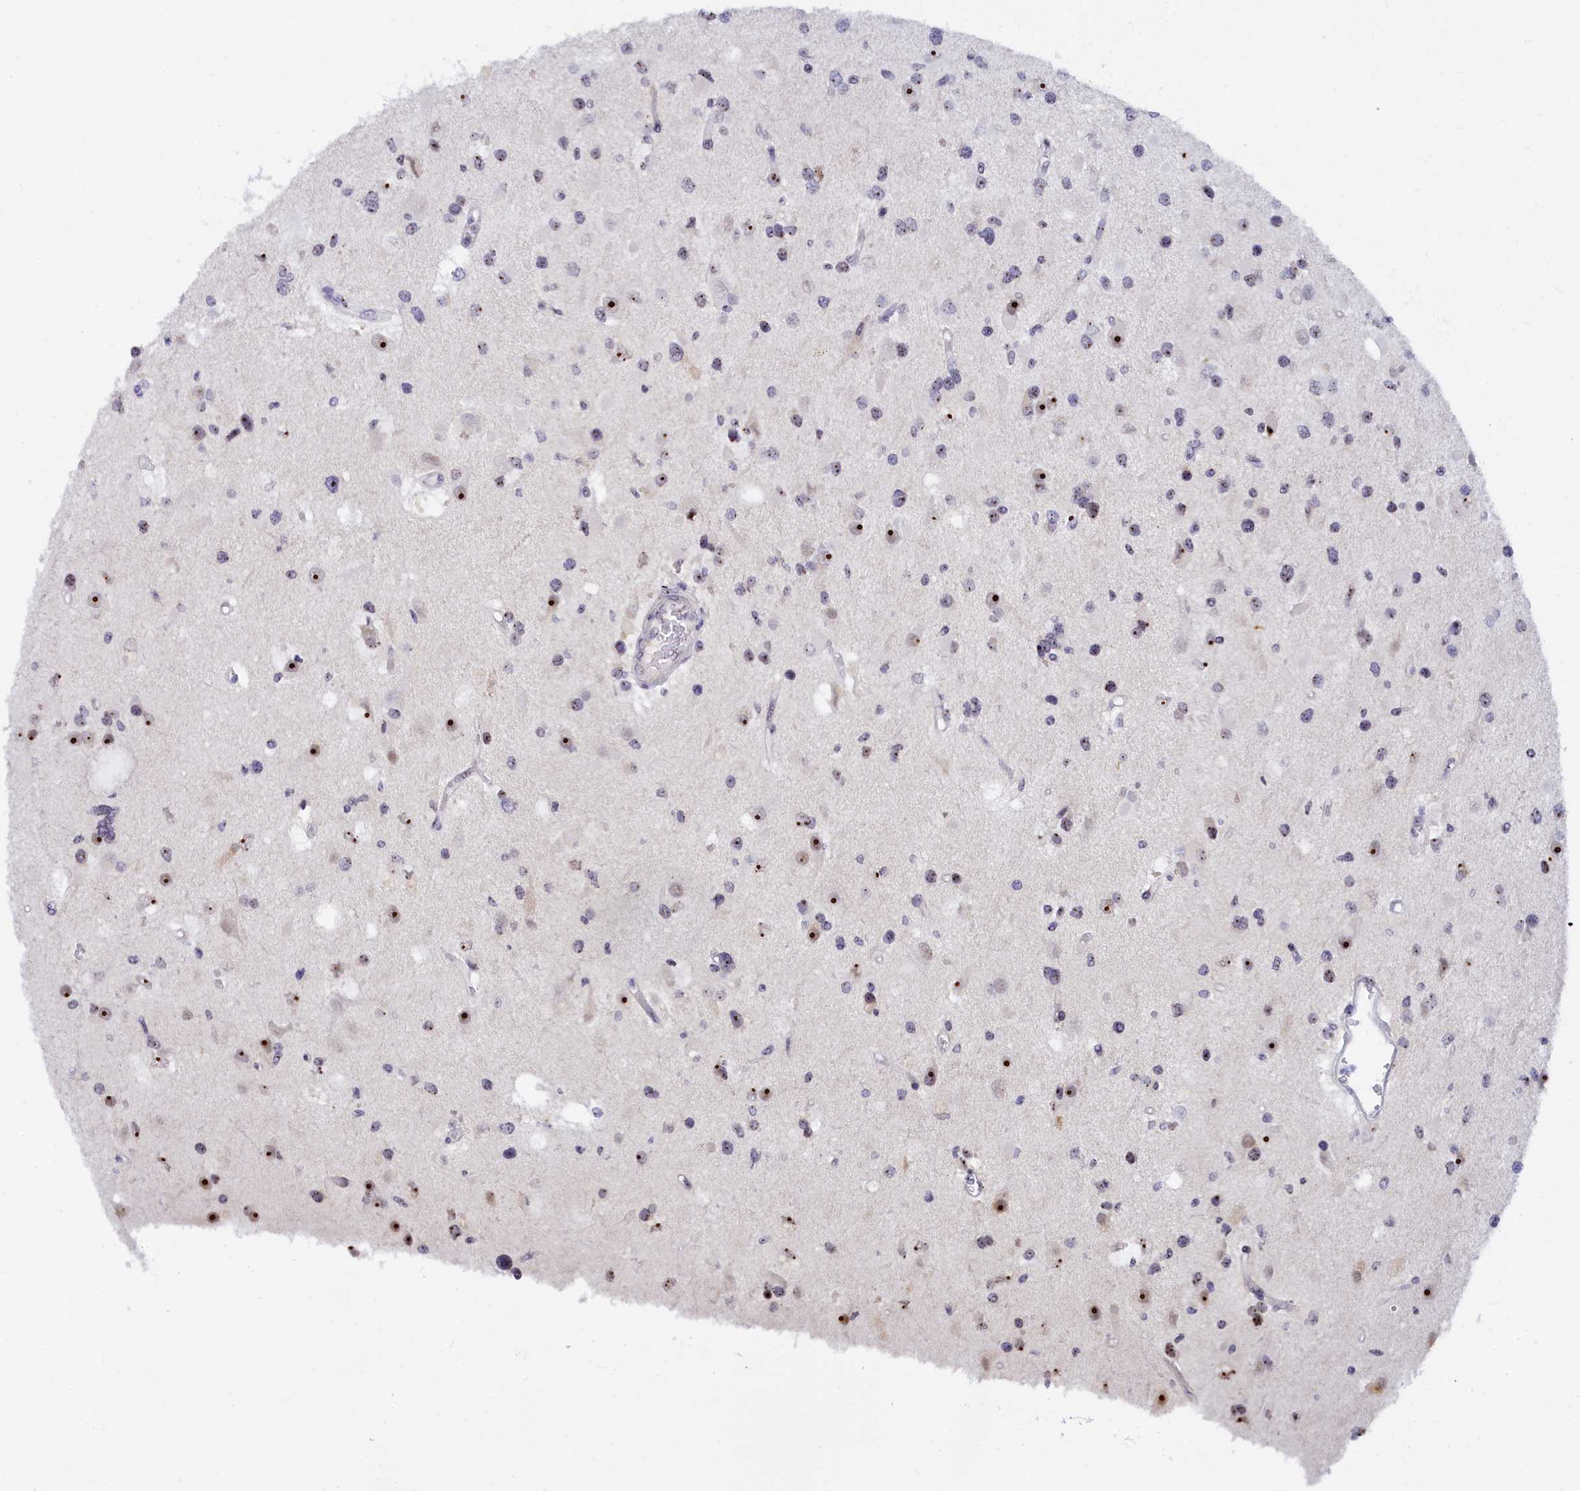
{"staining": {"intensity": "strong", "quantity": "25%-75%", "location": "nuclear"}, "tissue": "glioma", "cell_type": "Tumor cells", "image_type": "cancer", "snomed": [{"axis": "morphology", "description": "Glioma, malignant, High grade"}, {"axis": "topography", "description": "Brain"}], "caption": "Human high-grade glioma (malignant) stained with a protein marker demonstrates strong staining in tumor cells.", "gene": "RSL1D1", "patient": {"sex": "male", "age": 53}}